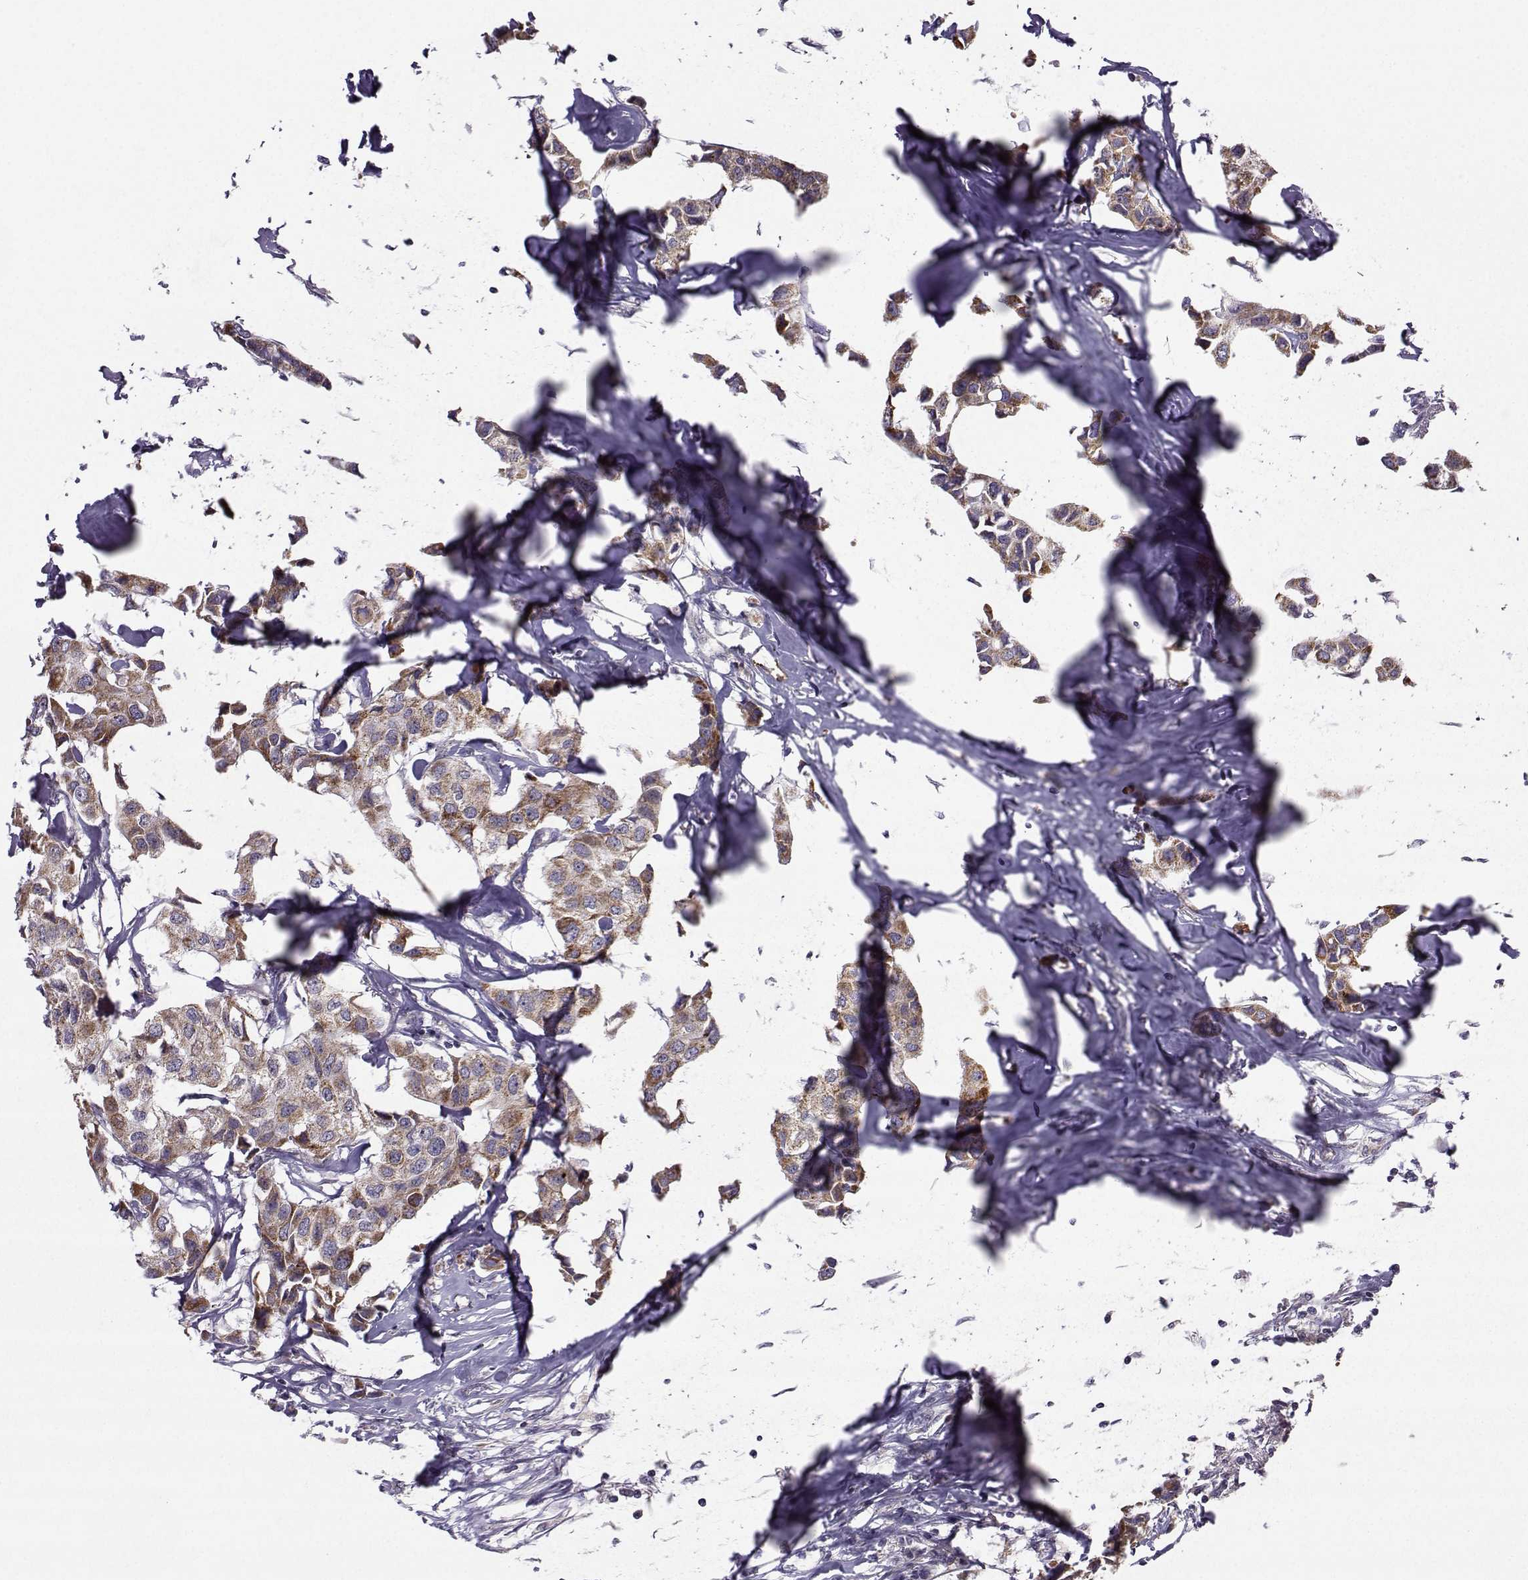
{"staining": {"intensity": "moderate", "quantity": ">75%", "location": "cytoplasmic/membranous"}, "tissue": "breast cancer", "cell_type": "Tumor cells", "image_type": "cancer", "snomed": [{"axis": "morphology", "description": "Duct carcinoma"}, {"axis": "topography", "description": "Breast"}], "caption": "Immunohistochemistry histopathology image of neoplastic tissue: breast cancer (intraductal carcinoma) stained using immunohistochemistry (IHC) demonstrates medium levels of moderate protein expression localized specifically in the cytoplasmic/membranous of tumor cells, appearing as a cytoplasmic/membranous brown color.", "gene": "NECAB3", "patient": {"sex": "female", "age": 80}}